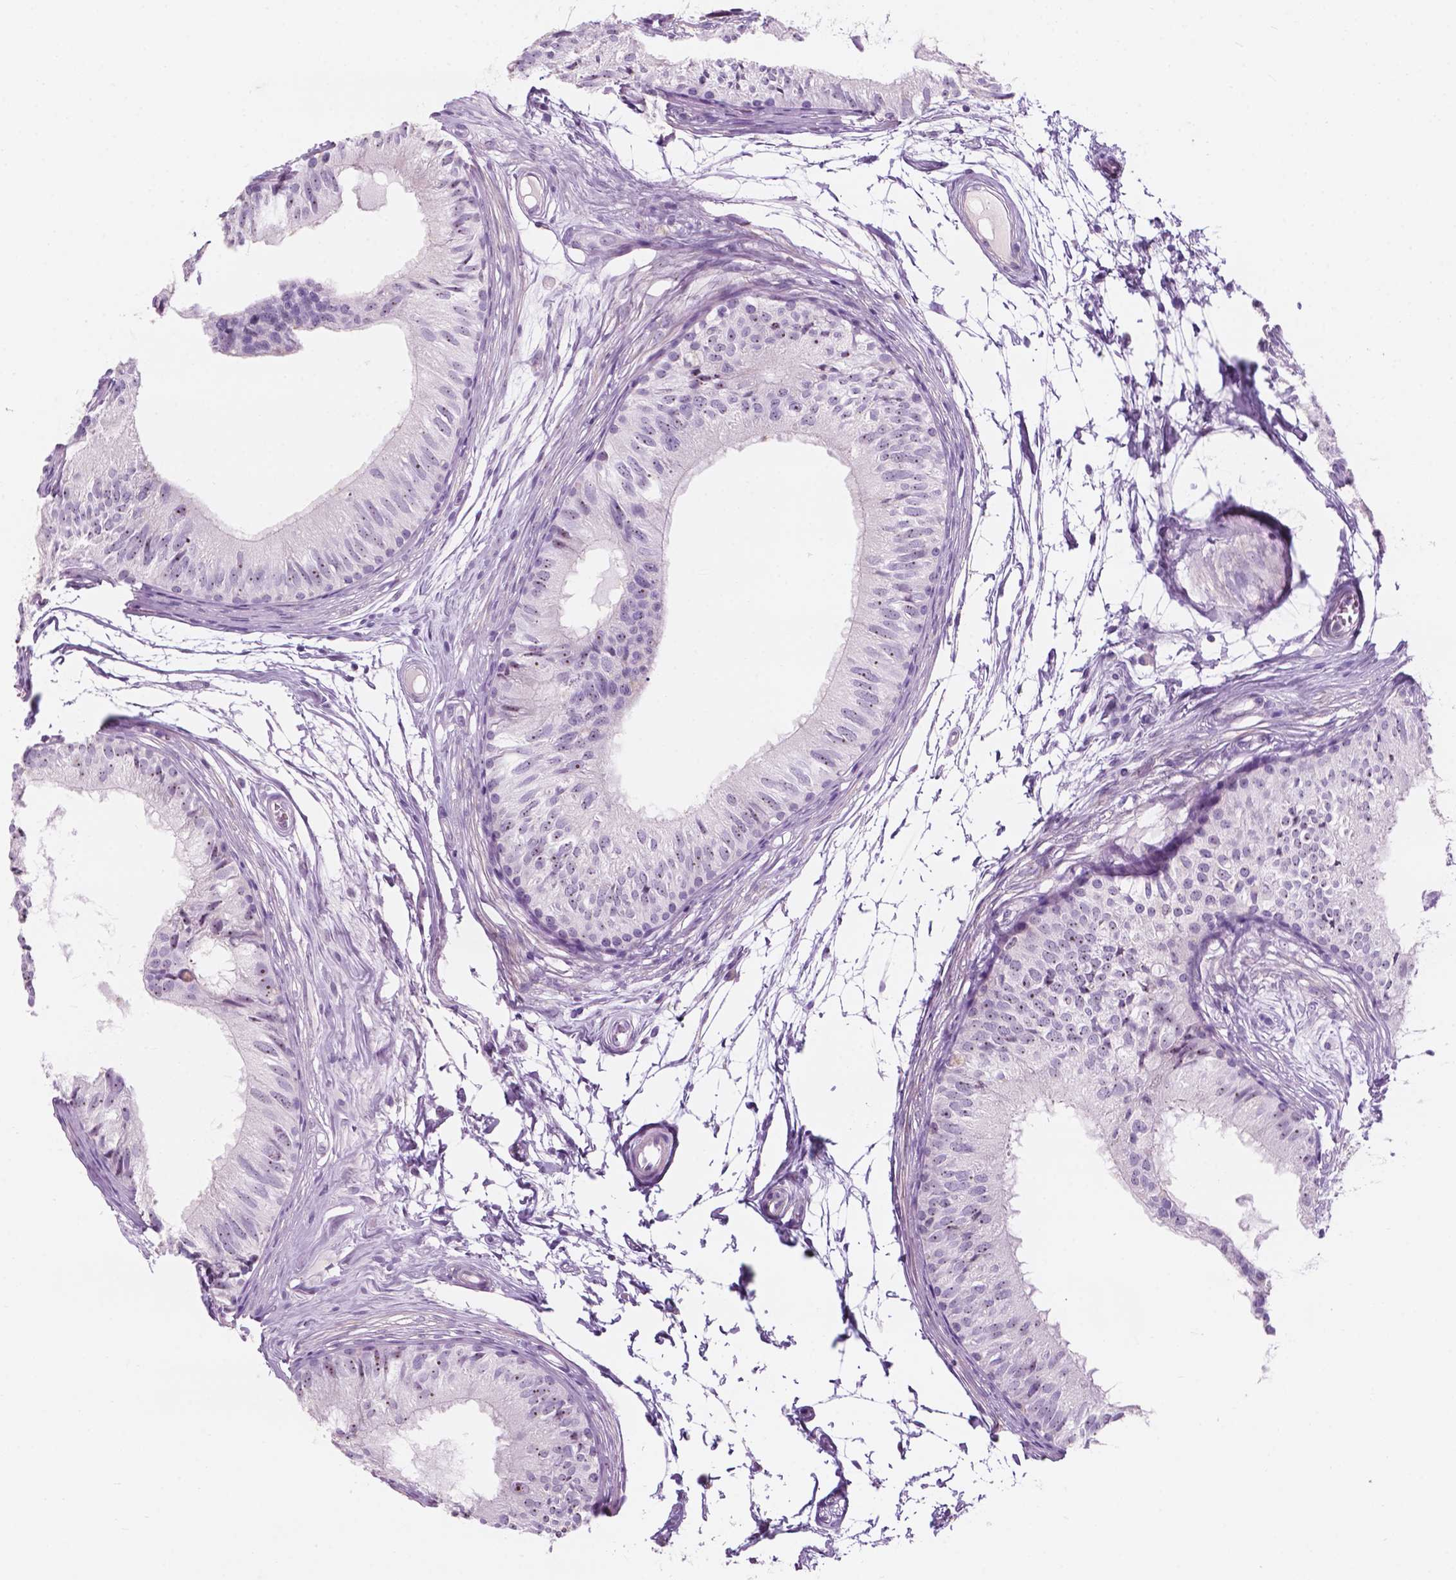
{"staining": {"intensity": "moderate", "quantity": "25%-75%", "location": "nuclear"}, "tissue": "epididymis", "cell_type": "Glandular cells", "image_type": "normal", "snomed": [{"axis": "morphology", "description": "Normal tissue, NOS"}, {"axis": "topography", "description": "Epididymis"}], "caption": "Benign epididymis was stained to show a protein in brown. There is medium levels of moderate nuclear expression in approximately 25%-75% of glandular cells. (DAB (3,3'-diaminobenzidine) IHC with brightfield microscopy, high magnification).", "gene": "ZNF853", "patient": {"sex": "male", "age": 25}}